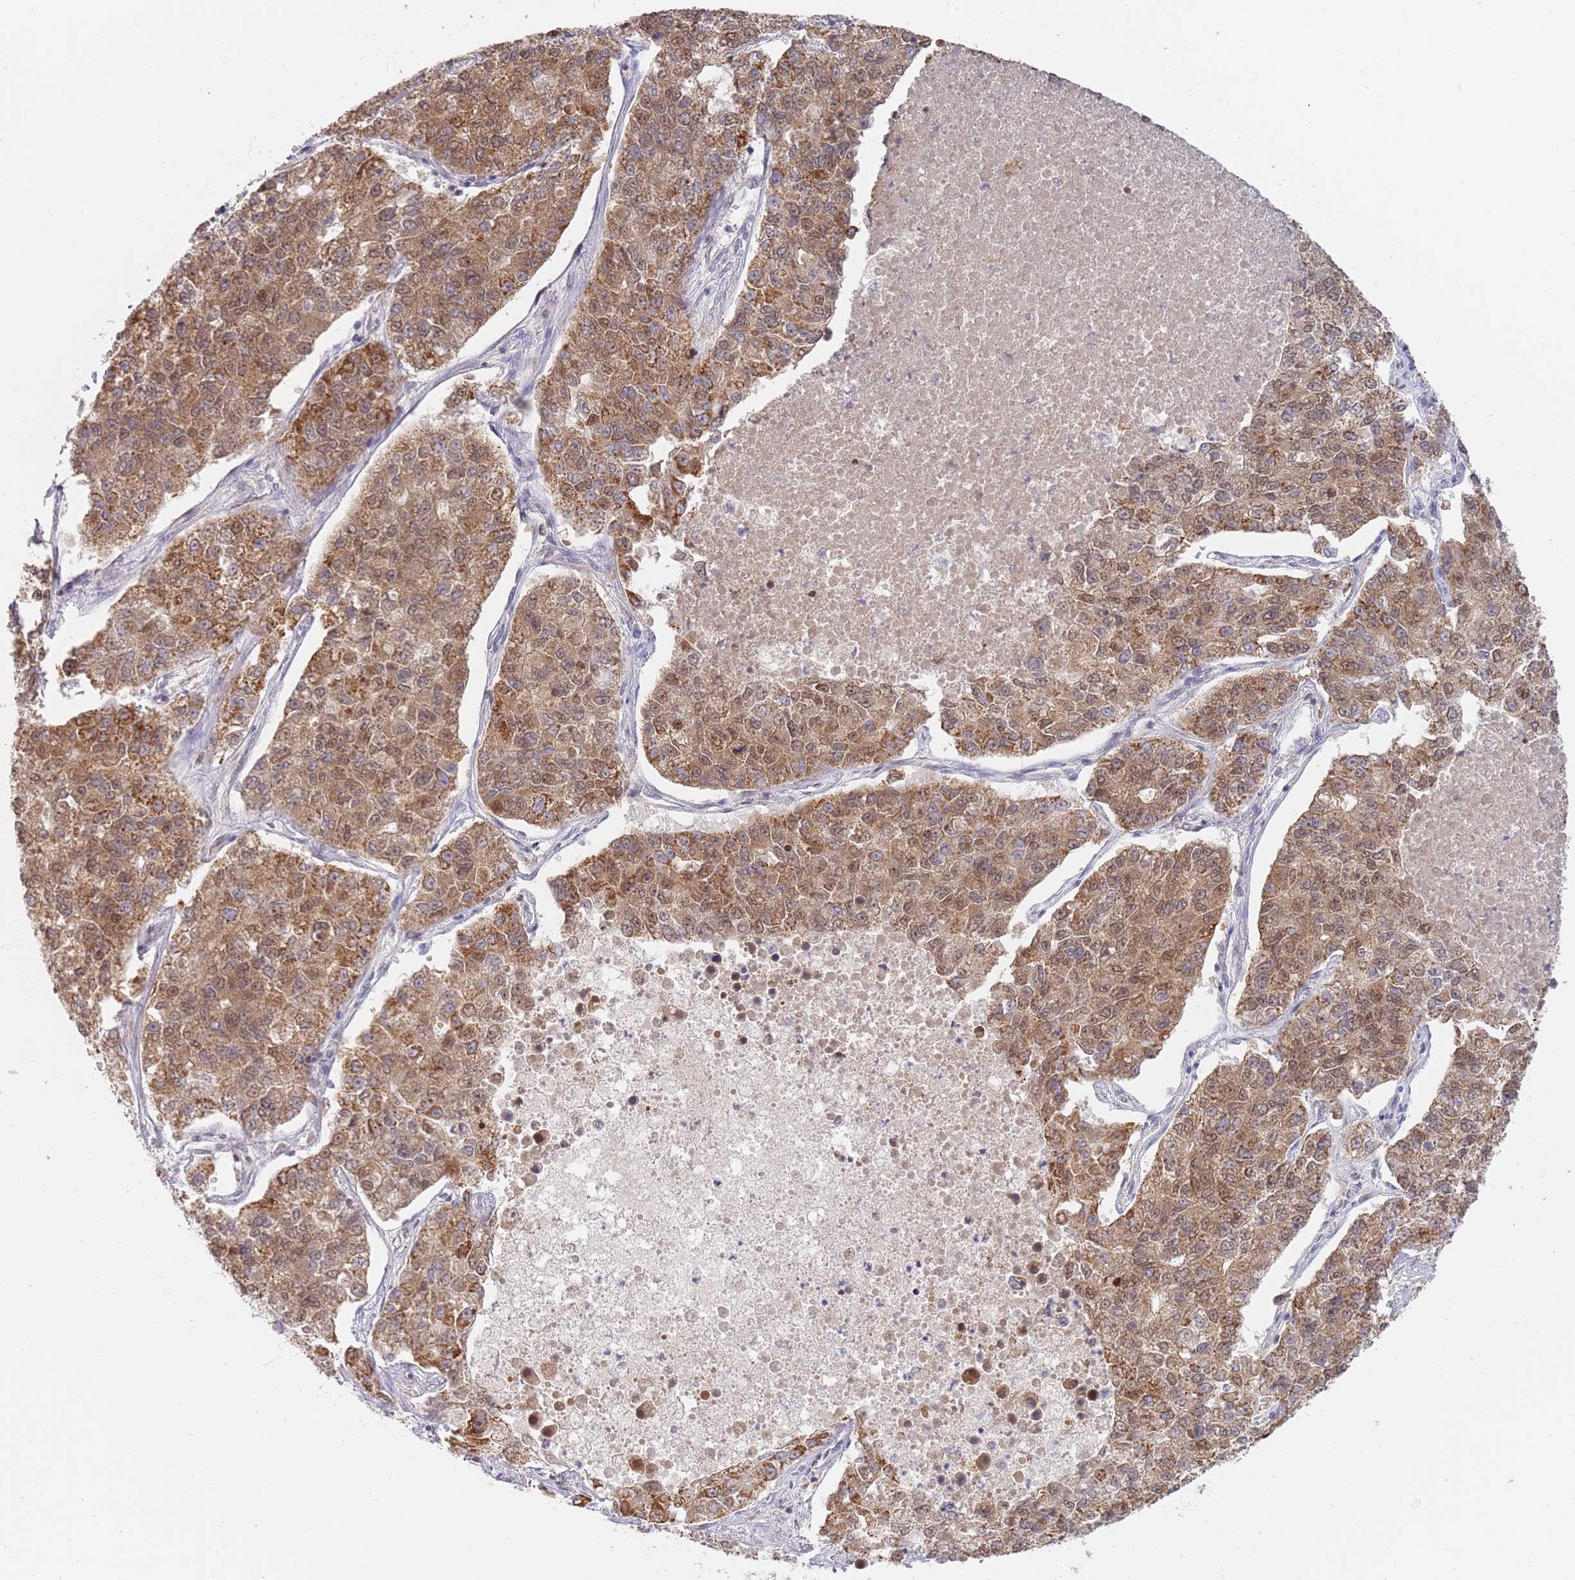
{"staining": {"intensity": "moderate", "quantity": ">75%", "location": "cytoplasmic/membranous"}, "tissue": "lung cancer", "cell_type": "Tumor cells", "image_type": "cancer", "snomed": [{"axis": "morphology", "description": "Adenocarcinoma, NOS"}, {"axis": "topography", "description": "Lung"}], "caption": "The immunohistochemical stain shows moderate cytoplasmic/membranous positivity in tumor cells of lung cancer tissue. Ihc stains the protein of interest in brown and the nuclei are stained blue.", "gene": "TIMM13", "patient": {"sex": "male", "age": 49}}